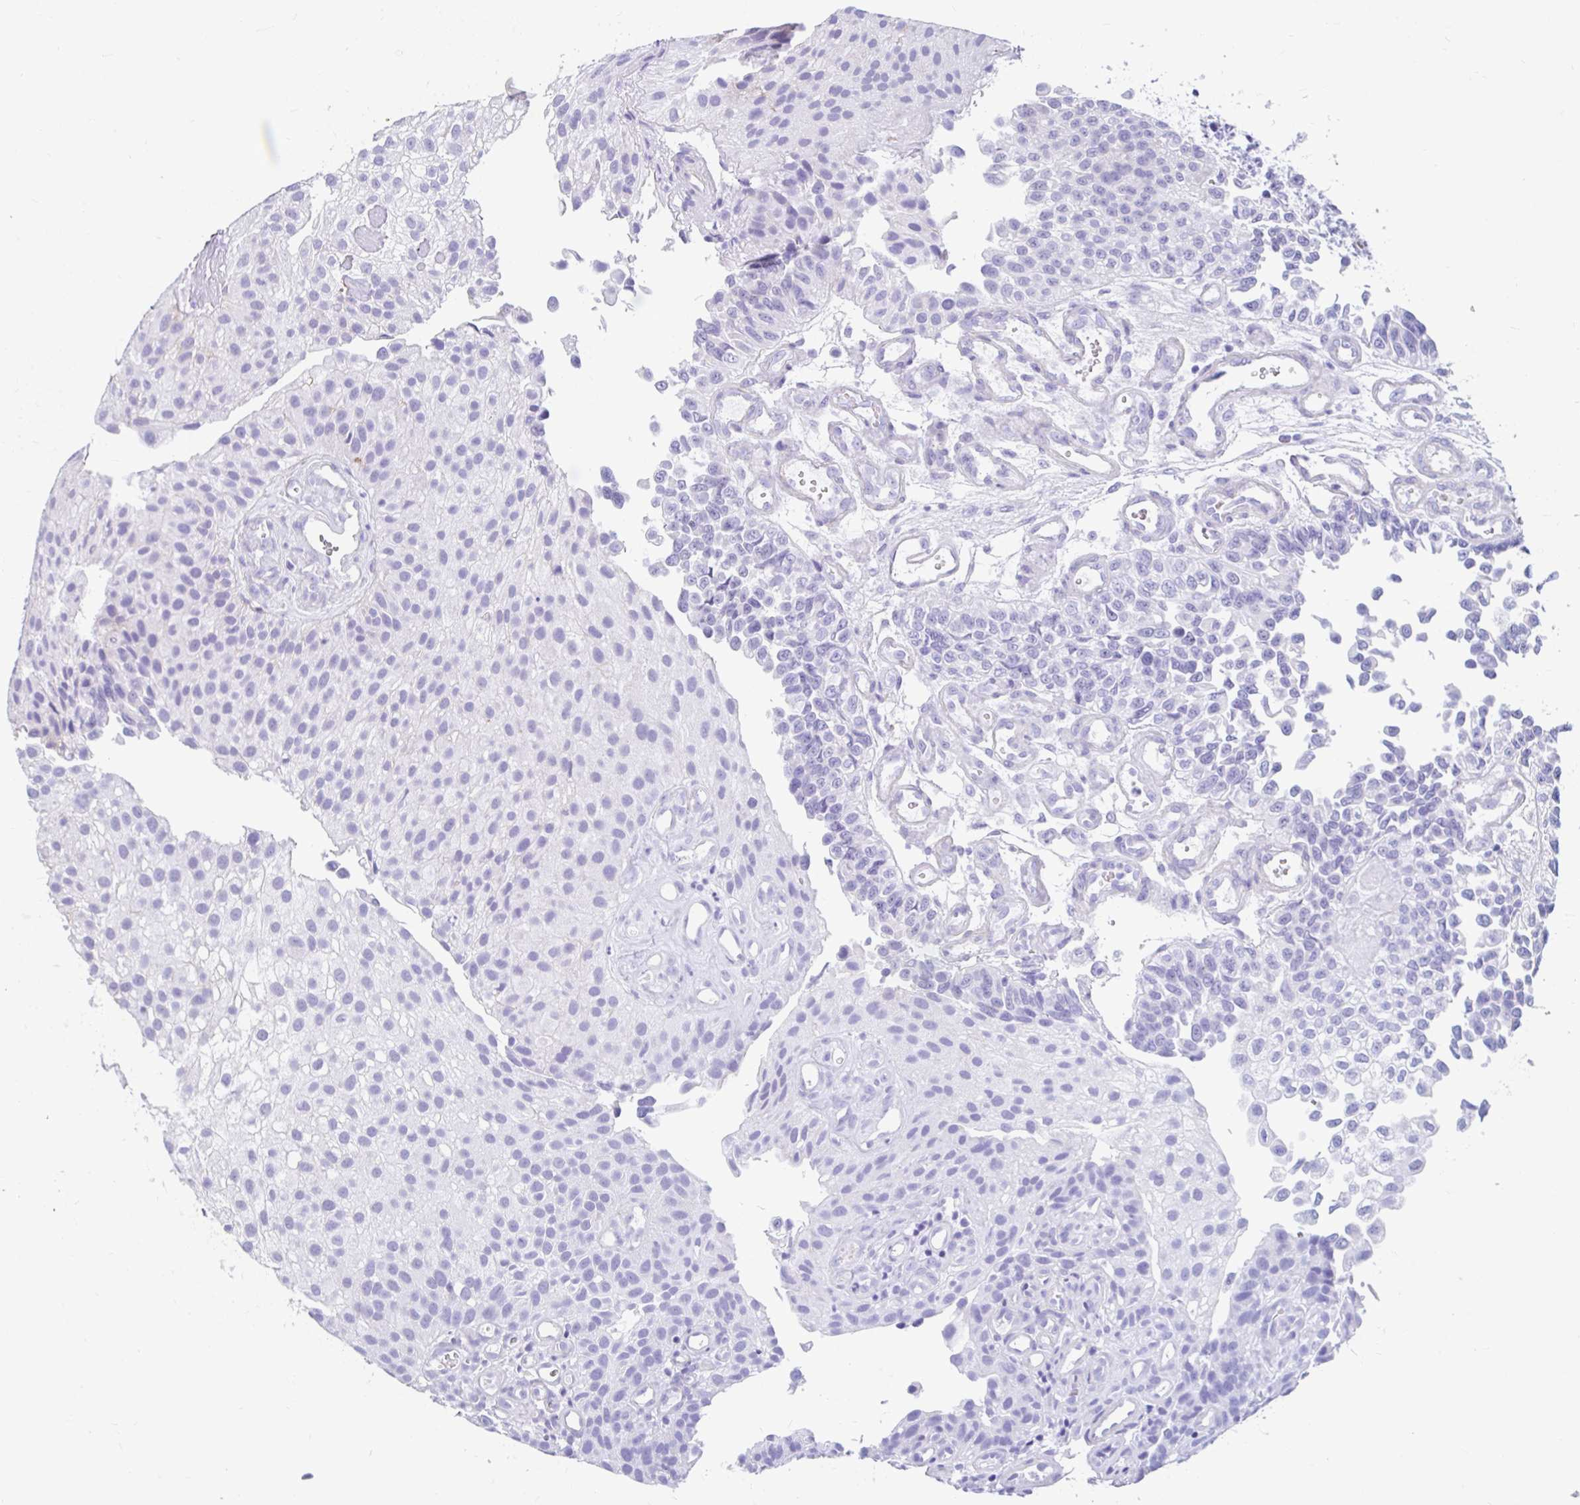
{"staining": {"intensity": "negative", "quantity": "none", "location": "none"}, "tissue": "urothelial cancer", "cell_type": "Tumor cells", "image_type": "cancer", "snomed": [{"axis": "morphology", "description": "Urothelial carcinoma, NOS"}, {"axis": "topography", "description": "Urinary bladder"}], "caption": "Immunohistochemistry (IHC) histopathology image of human urothelial cancer stained for a protein (brown), which exhibits no positivity in tumor cells.", "gene": "EML5", "patient": {"sex": "male", "age": 87}}